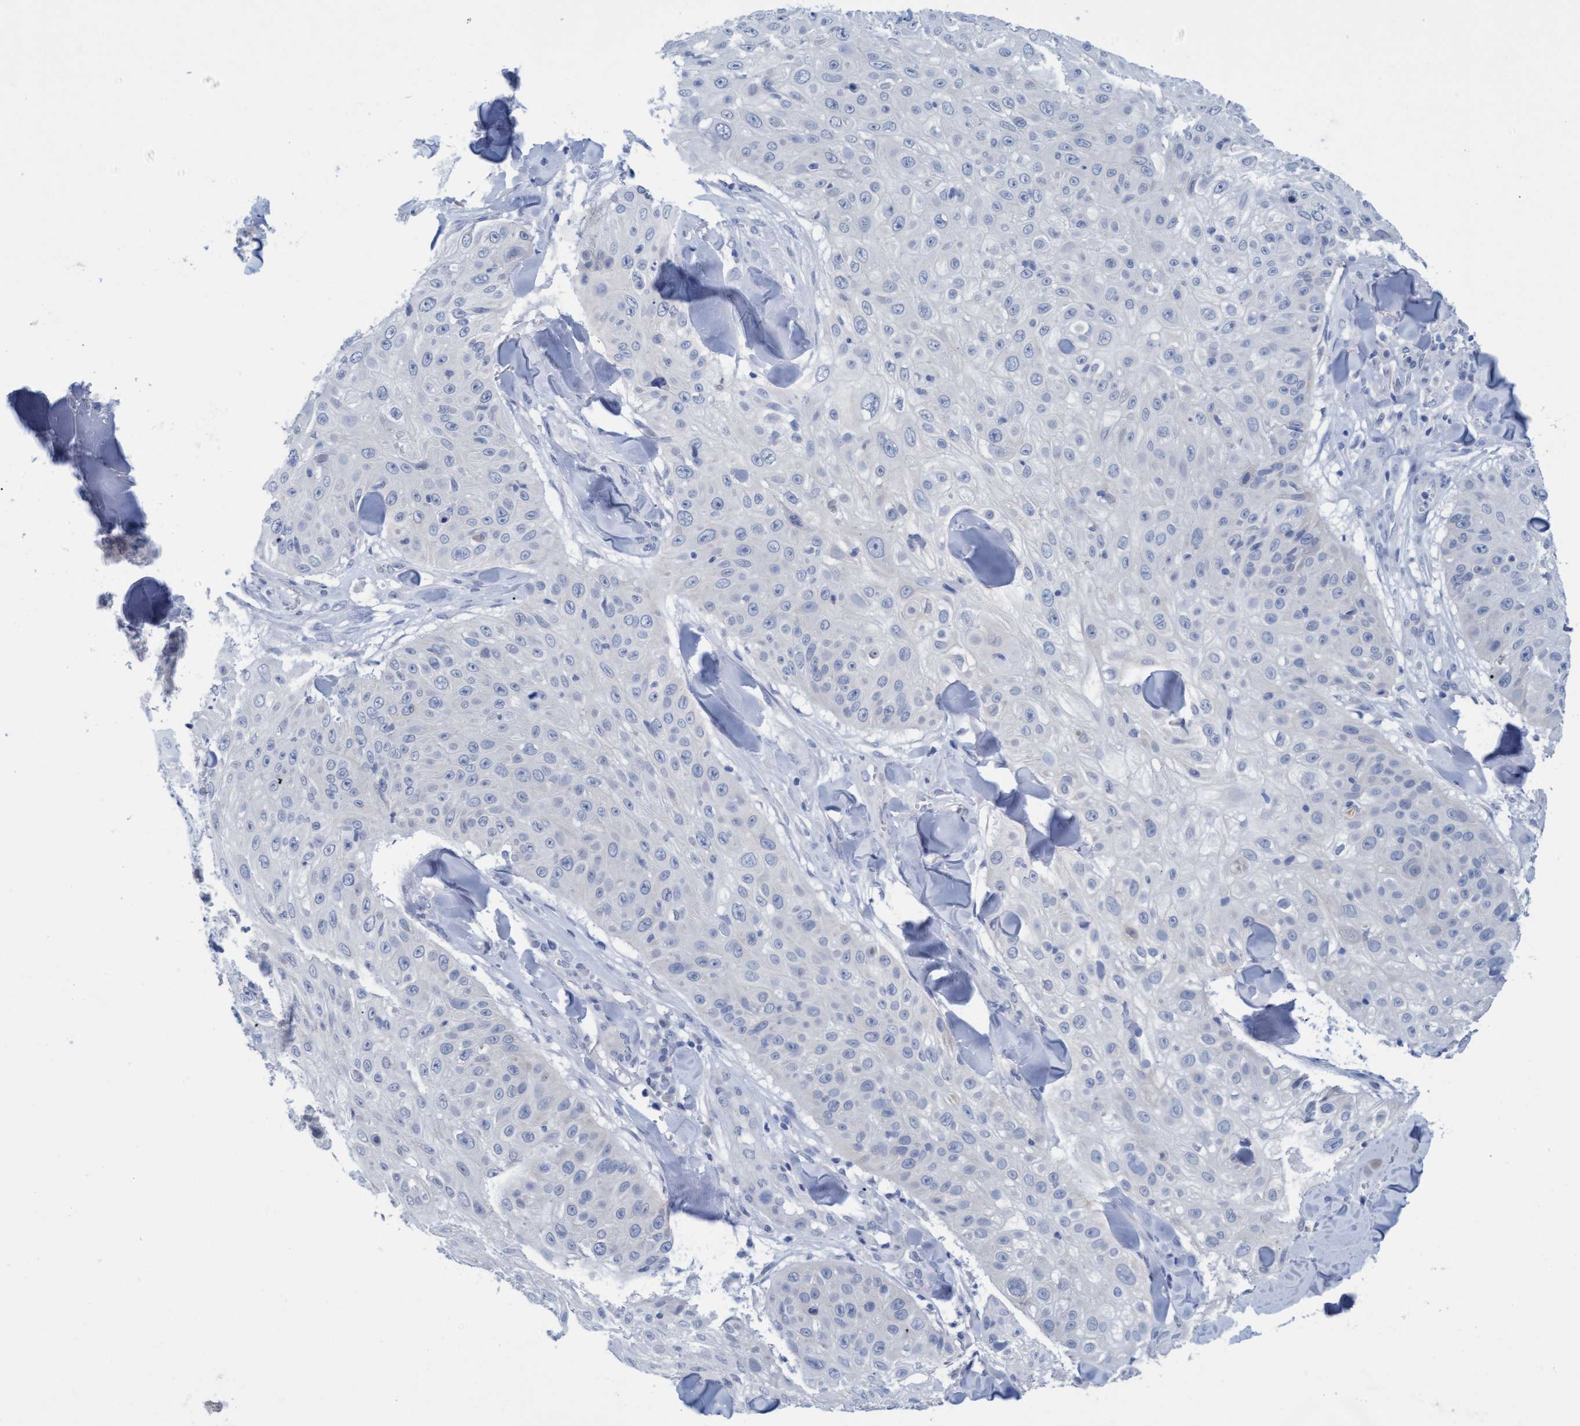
{"staining": {"intensity": "negative", "quantity": "none", "location": "none"}, "tissue": "skin cancer", "cell_type": "Tumor cells", "image_type": "cancer", "snomed": [{"axis": "morphology", "description": "Squamous cell carcinoma, NOS"}, {"axis": "topography", "description": "Skin"}], "caption": "This histopathology image is of skin squamous cell carcinoma stained with immunohistochemistry to label a protein in brown with the nuclei are counter-stained blue. There is no staining in tumor cells.", "gene": "SSTR3", "patient": {"sex": "male", "age": 86}}